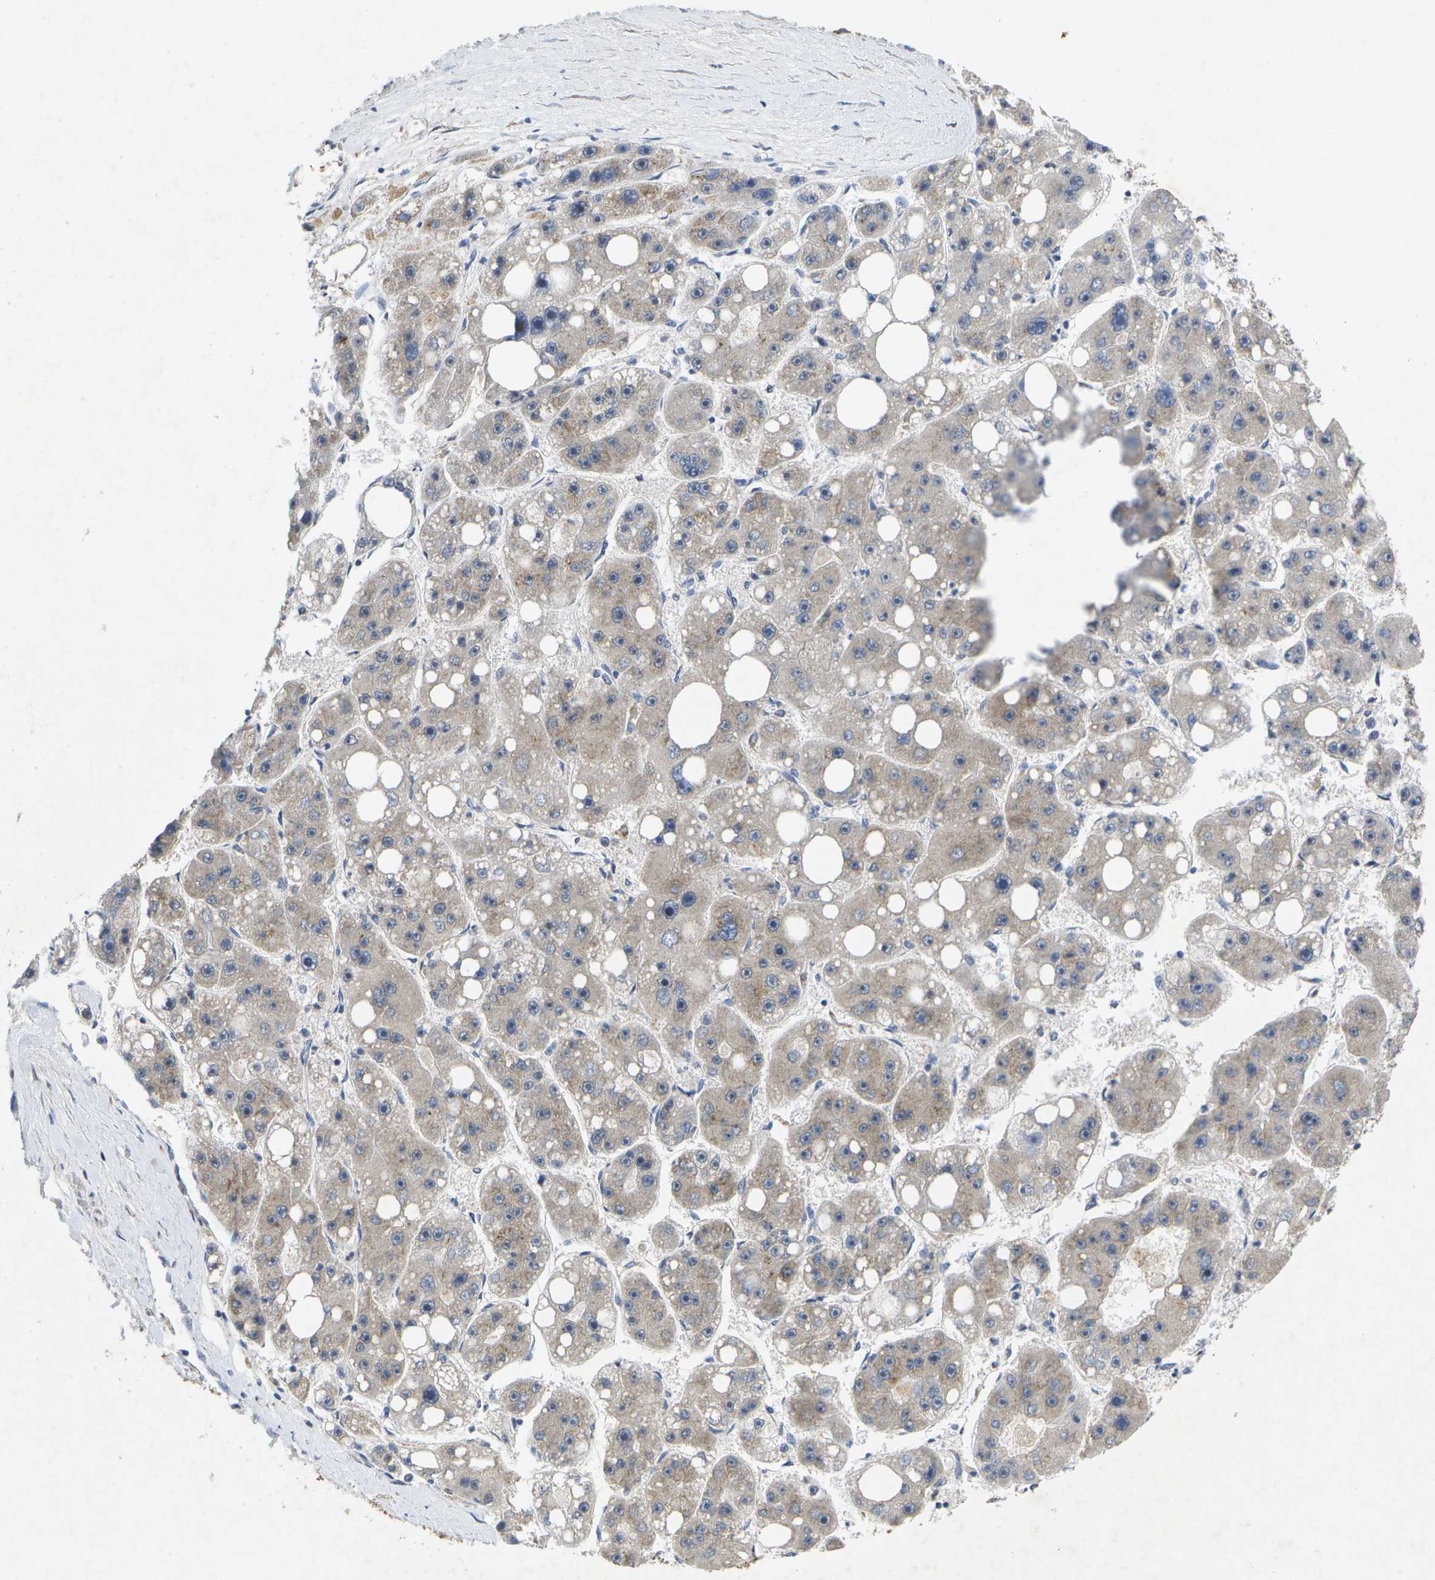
{"staining": {"intensity": "weak", "quantity": "<25%", "location": "cytoplasmic/membranous"}, "tissue": "liver cancer", "cell_type": "Tumor cells", "image_type": "cancer", "snomed": [{"axis": "morphology", "description": "Carcinoma, Hepatocellular, NOS"}, {"axis": "topography", "description": "Liver"}], "caption": "A high-resolution photomicrograph shows immunohistochemistry staining of liver cancer (hepatocellular carcinoma), which demonstrates no significant staining in tumor cells. (Stains: DAB (3,3'-diaminobenzidine) IHC with hematoxylin counter stain, Microscopy: brightfield microscopy at high magnification).", "gene": "KDELR1", "patient": {"sex": "female", "age": 61}}